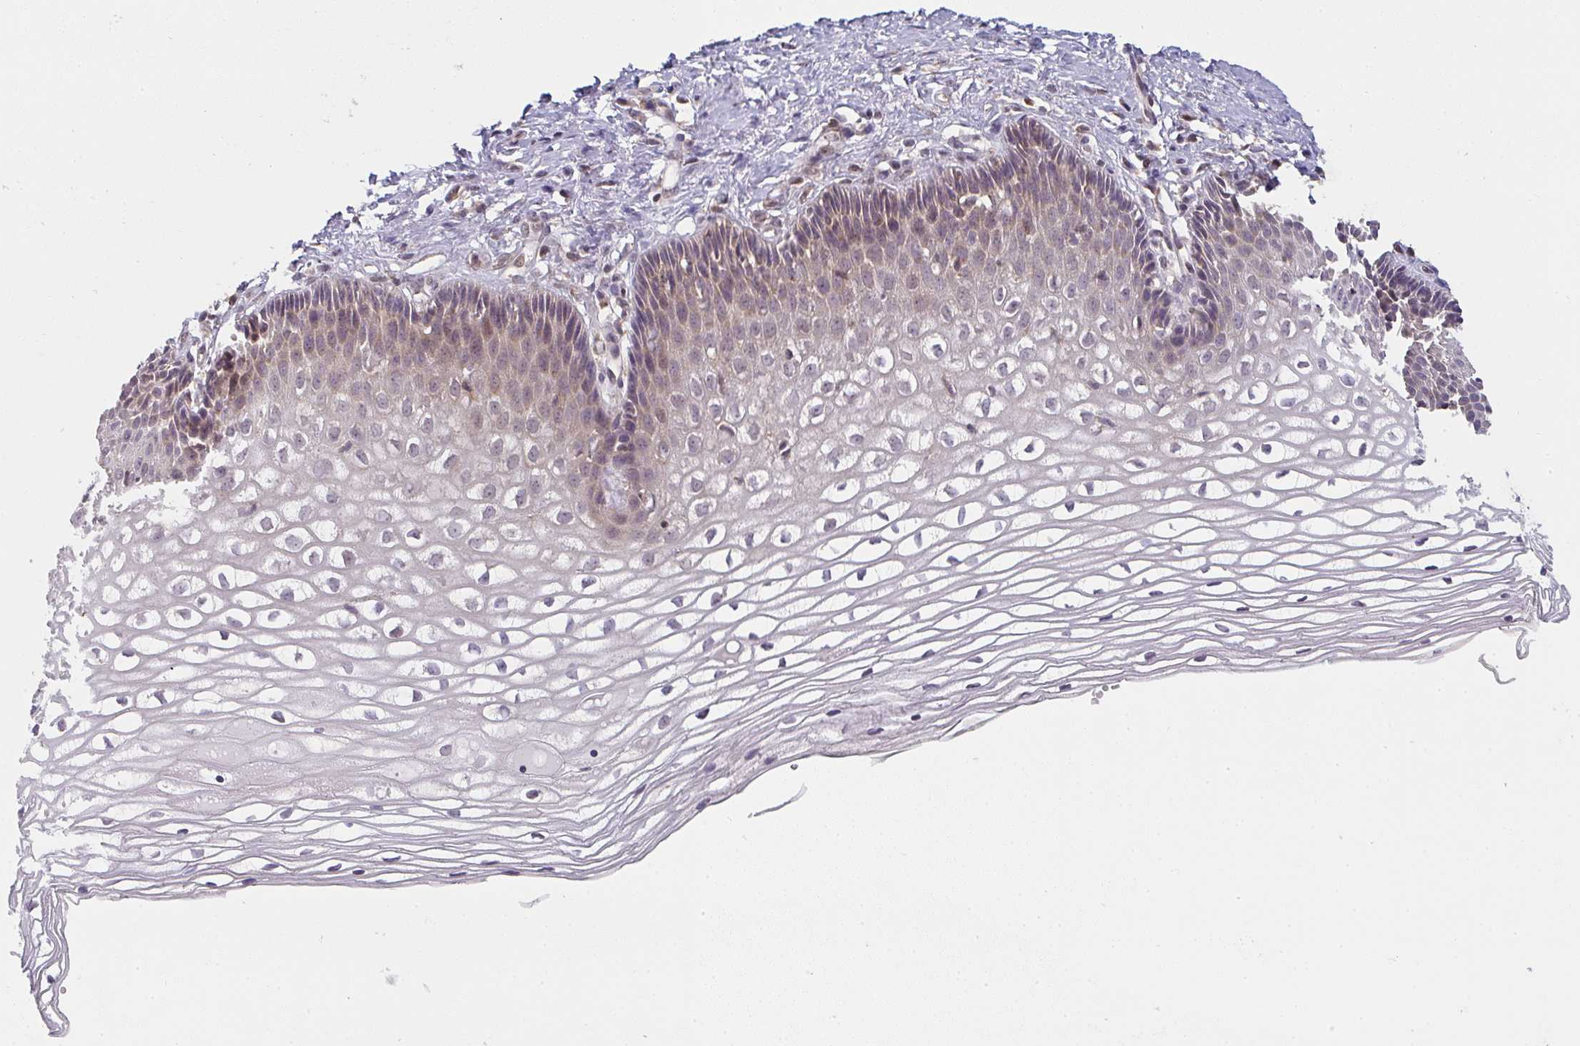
{"staining": {"intensity": "strong", "quantity": ">75%", "location": "cytoplasmic/membranous,nuclear"}, "tissue": "cervix", "cell_type": "Glandular cells", "image_type": "normal", "snomed": [{"axis": "morphology", "description": "Normal tissue, NOS"}, {"axis": "topography", "description": "Cervix"}], "caption": "Glandular cells show strong cytoplasmic/membranous,nuclear staining in approximately >75% of cells in normal cervix.", "gene": "RANGRF", "patient": {"sex": "female", "age": 36}}